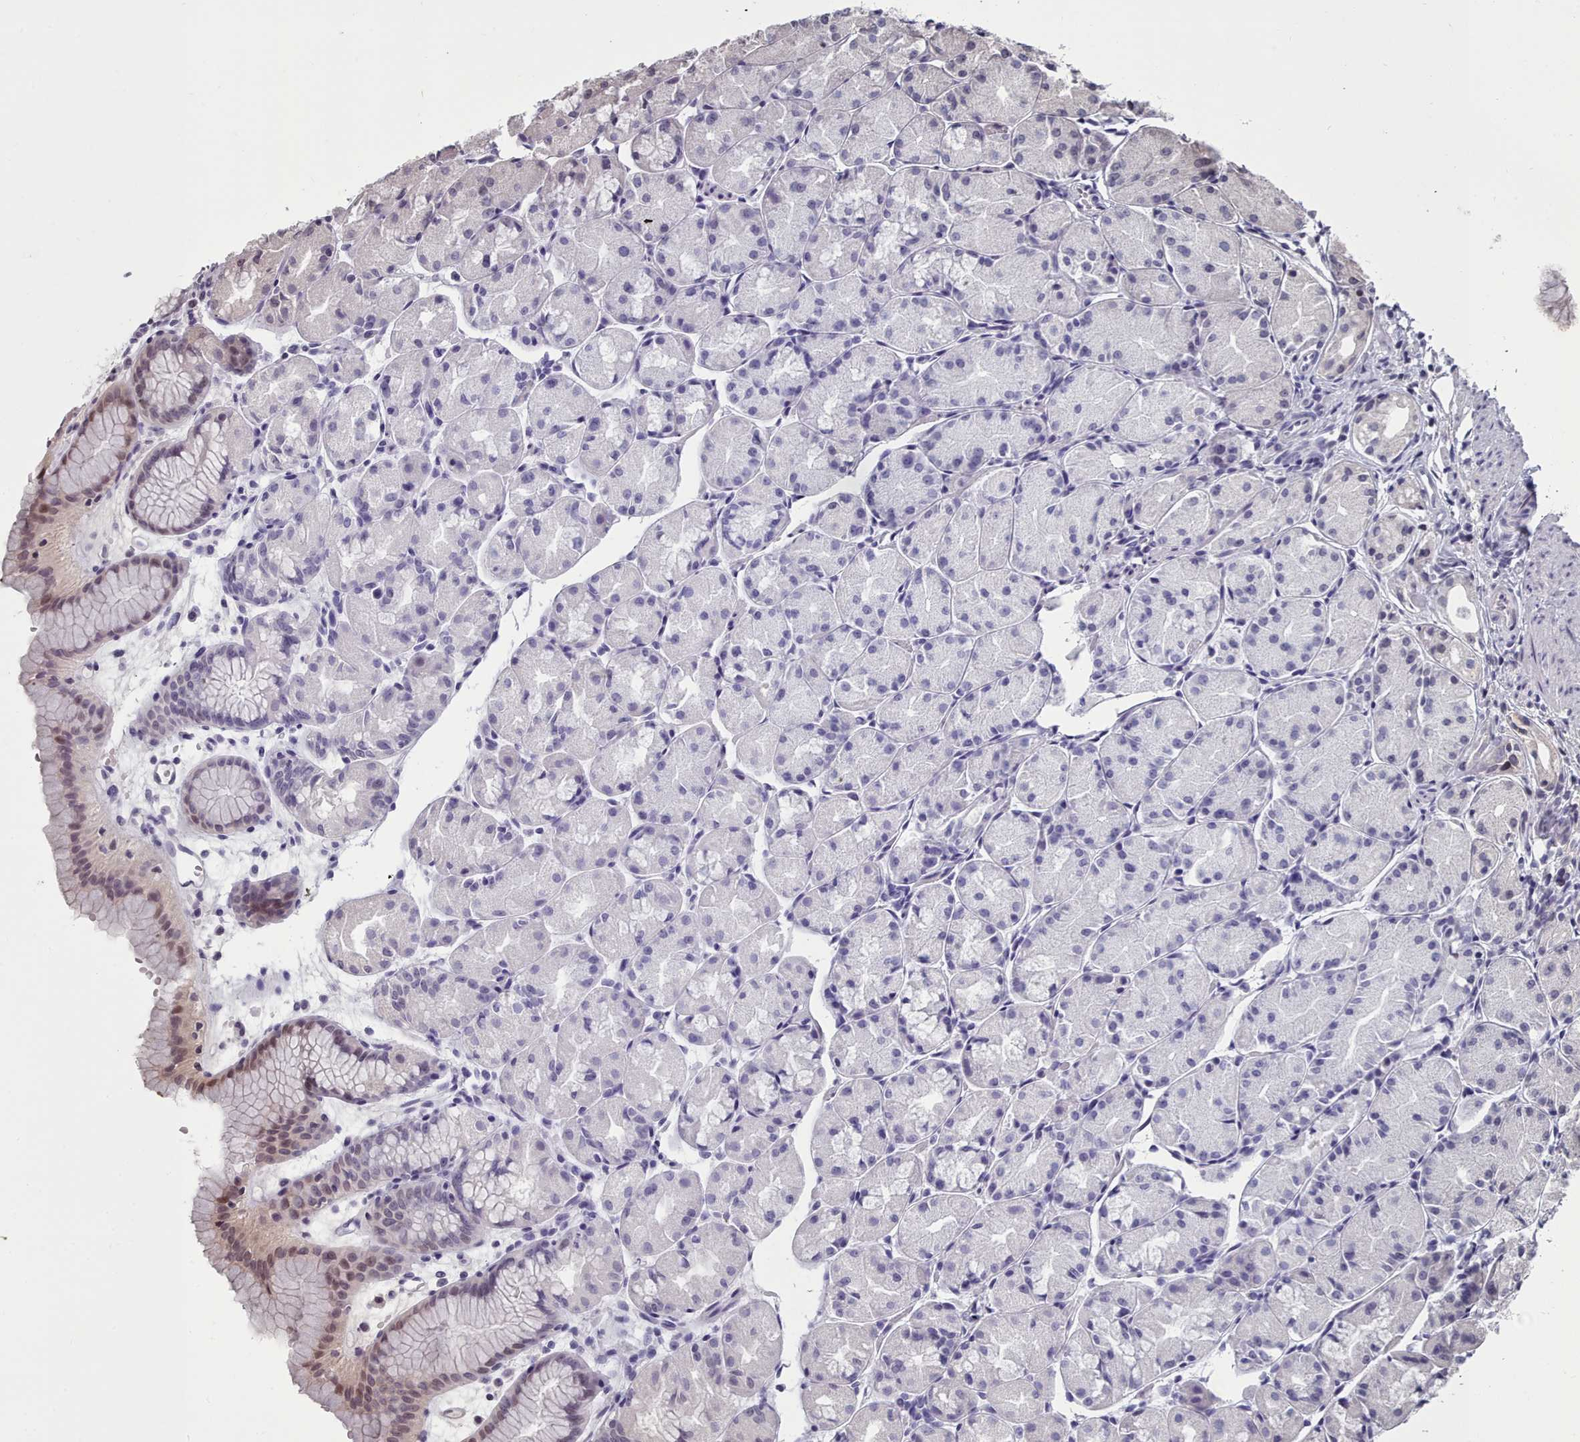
{"staining": {"intensity": "moderate", "quantity": "<25%", "location": "nuclear"}, "tissue": "stomach", "cell_type": "Glandular cells", "image_type": "normal", "snomed": [{"axis": "morphology", "description": "Normal tissue, NOS"}, {"axis": "topography", "description": "Stomach, upper"}], "caption": "Immunohistochemistry photomicrograph of normal human stomach stained for a protein (brown), which reveals low levels of moderate nuclear staining in about <25% of glandular cells.", "gene": "GINS1", "patient": {"sex": "male", "age": 47}}